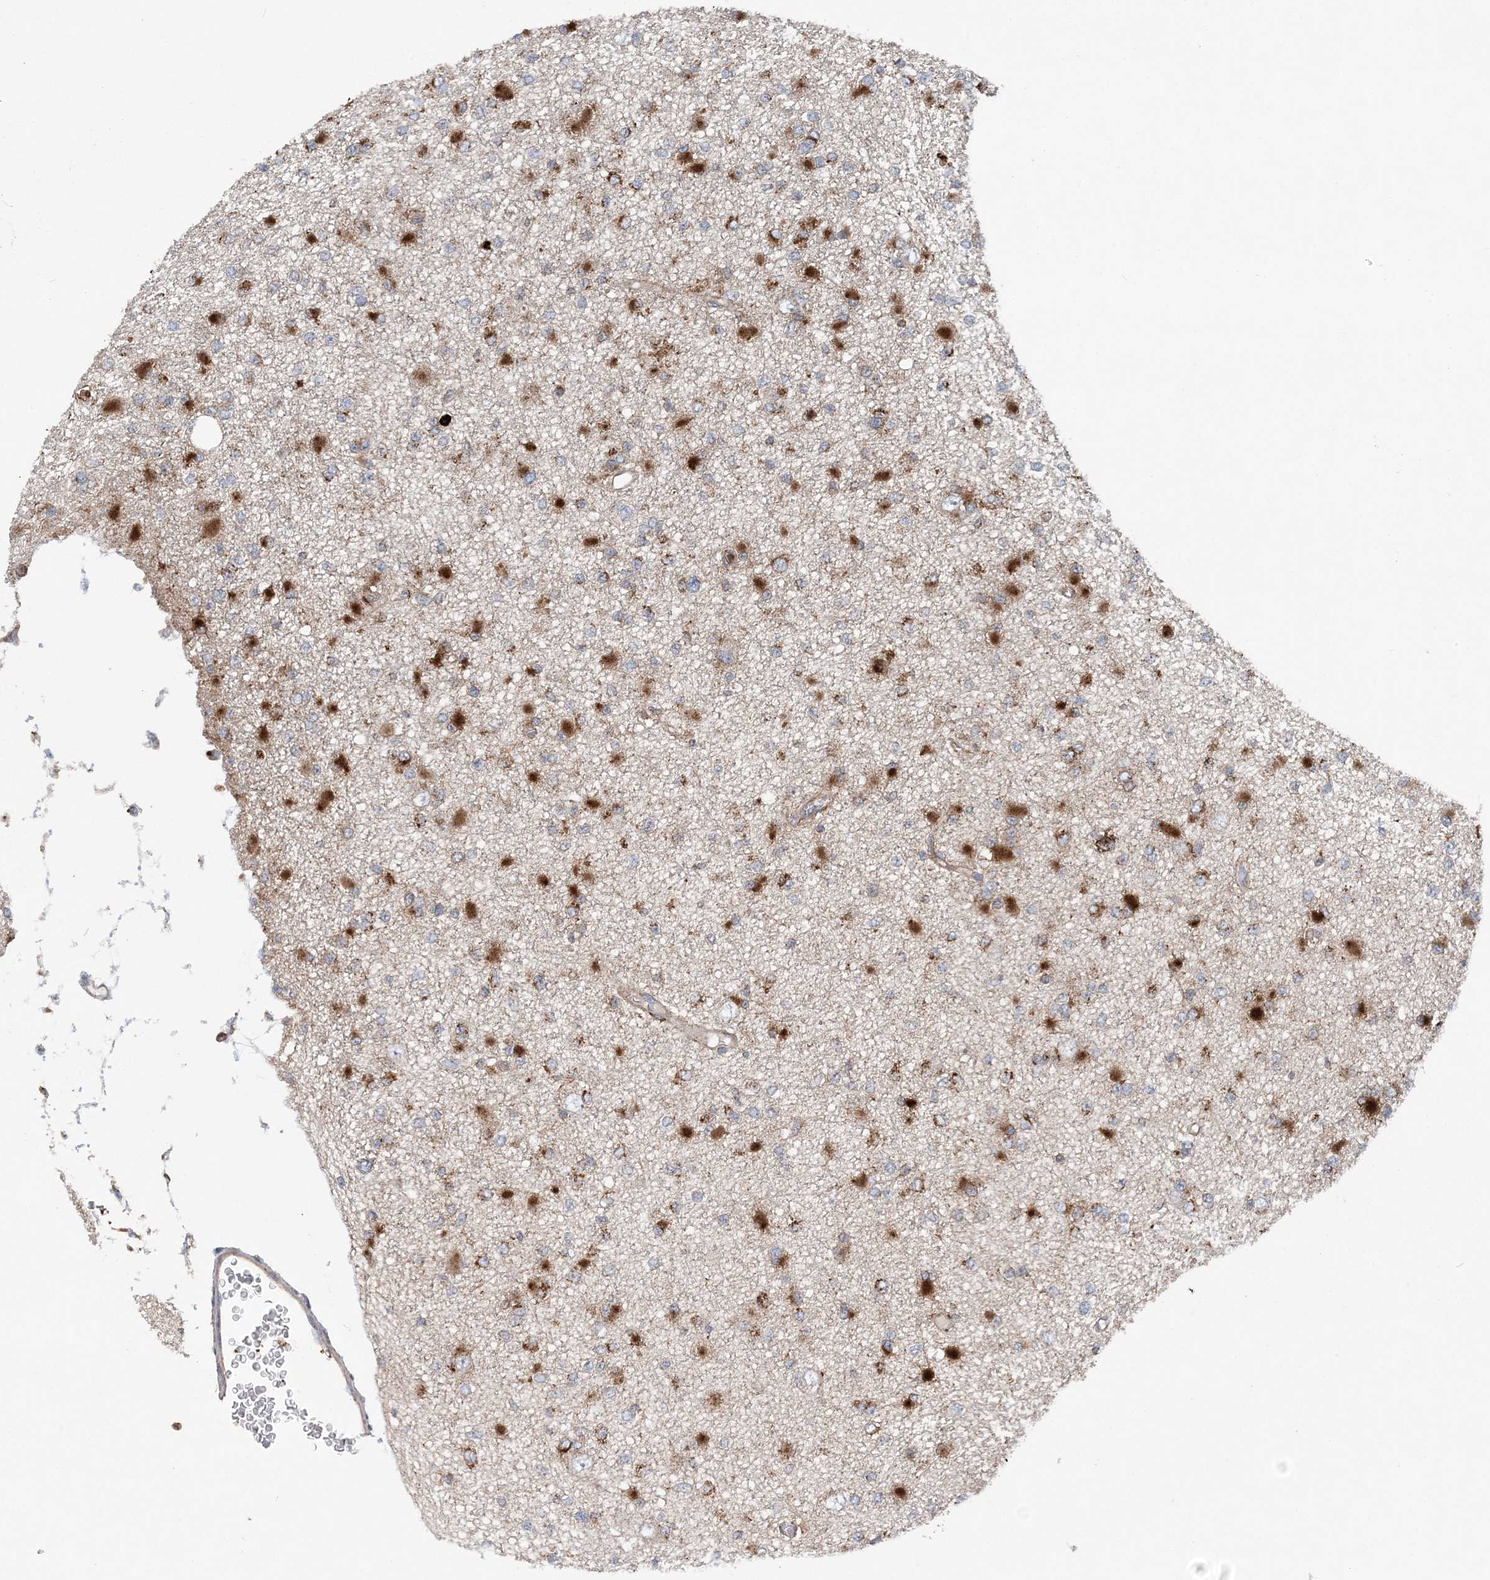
{"staining": {"intensity": "strong", "quantity": "25%-75%", "location": "cytoplasmic/membranous"}, "tissue": "glioma", "cell_type": "Tumor cells", "image_type": "cancer", "snomed": [{"axis": "morphology", "description": "Glioma, malignant, Low grade"}, {"axis": "topography", "description": "Brain"}], "caption": "Protein staining of malignant low-grade glioma tissue reveals strong cytoplasmic/membranous staining in about 25%-75% of tumor cells. (IHC, brightfield microscopy, high magnification).", "gene": "PTTG1IP", "patient": {"sex": "female", "age": 22}}